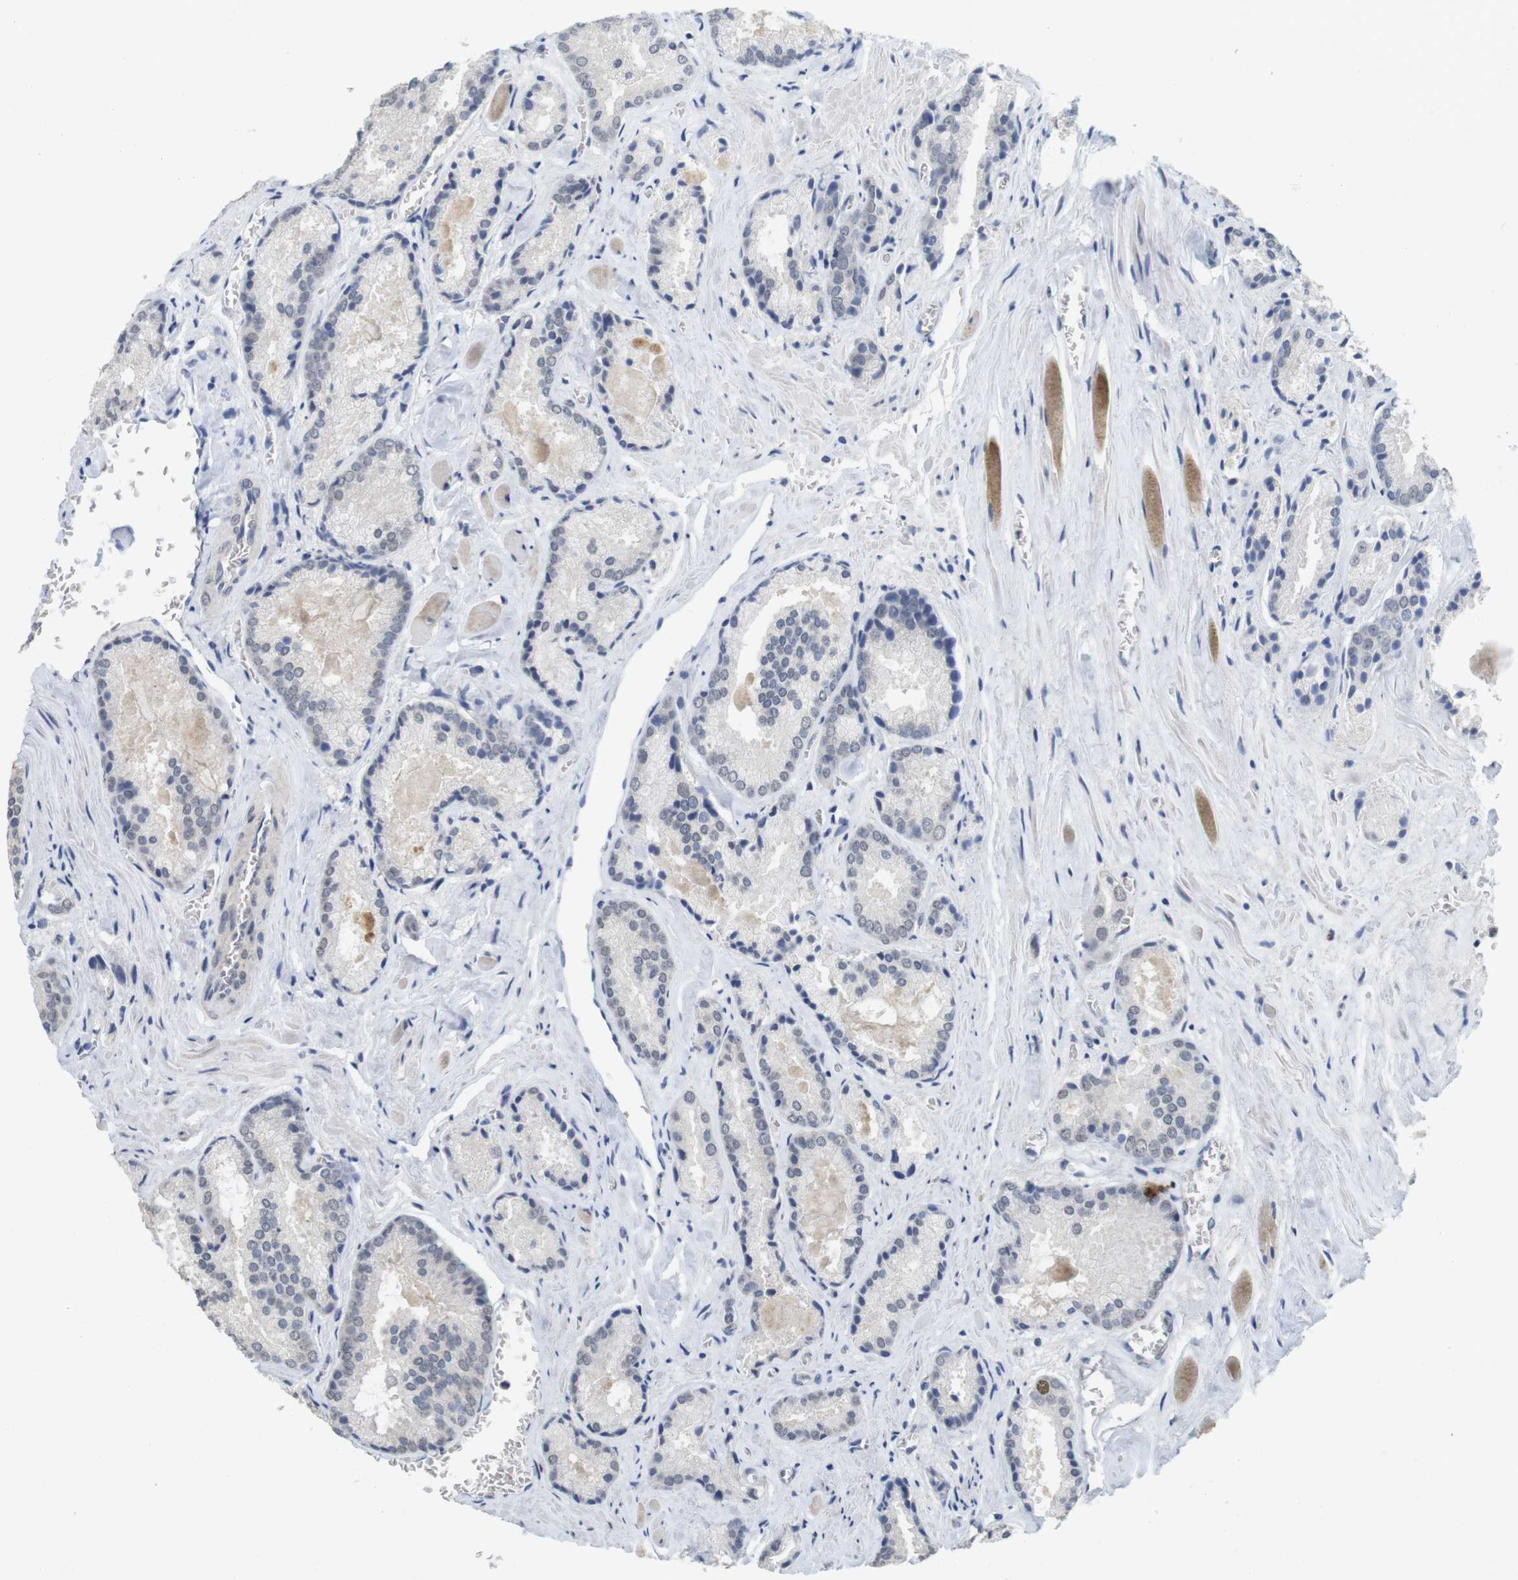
{"staining": {"intensity": "negative", "quantity": "none", "location": "none"}, "tissue": "prostate cancer", "cell_type": "Tumor cells", "image_type": "cancer", "snomed": [{"axis": "morphology", "description": "Adenocarcinoma, Low grade"}, {"axis": "topography", "description": "Prostate"}], "caption": "Tumor cells show no significant protein positivity in prostate low-grade adenocarcinoma.", "gene": "SKP2", "patient": {"sex": "male", "age": 64}}